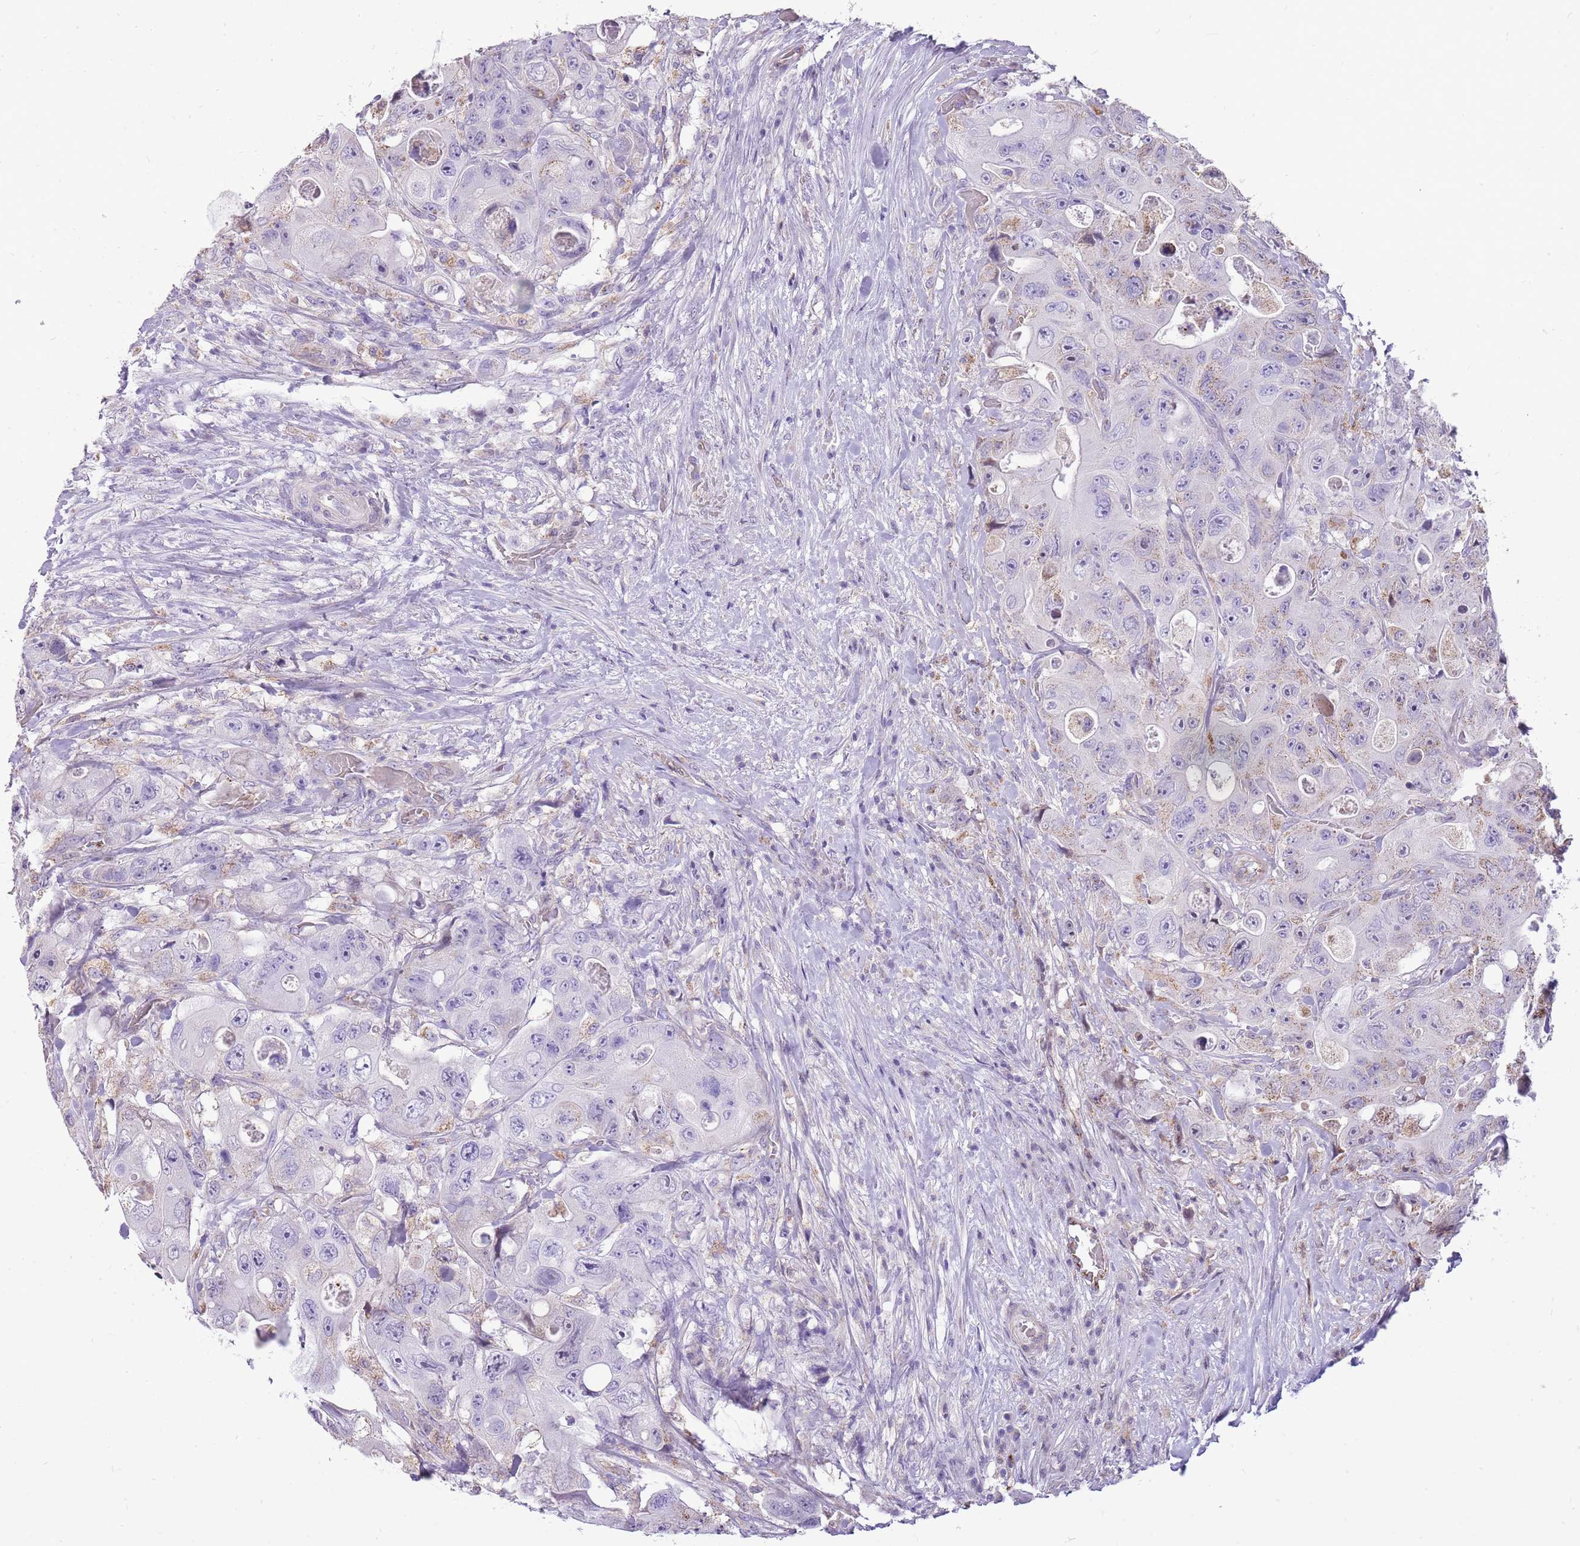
{"staining": {"intensity": "weak", "quantity": "25%-75%", "location": "cytoplasmic/membranous"}, "tissue": "colorectal cancer", "cell_type": "Tumor cells", "image_type": "cancer", "snomed": [{"axis": "morphology", "description": "Adenocarcinoma, NOS"}, {"axis": "topography", "description": "Colon"}], "caption": "The micrograph reveals a brown stain indicating the presence of a protein in the cytoplasmic/membranous of tumor cells in colorectal cancer.", "gene": "PCNX1", "patient": {"sex": "female", "age": 46}}